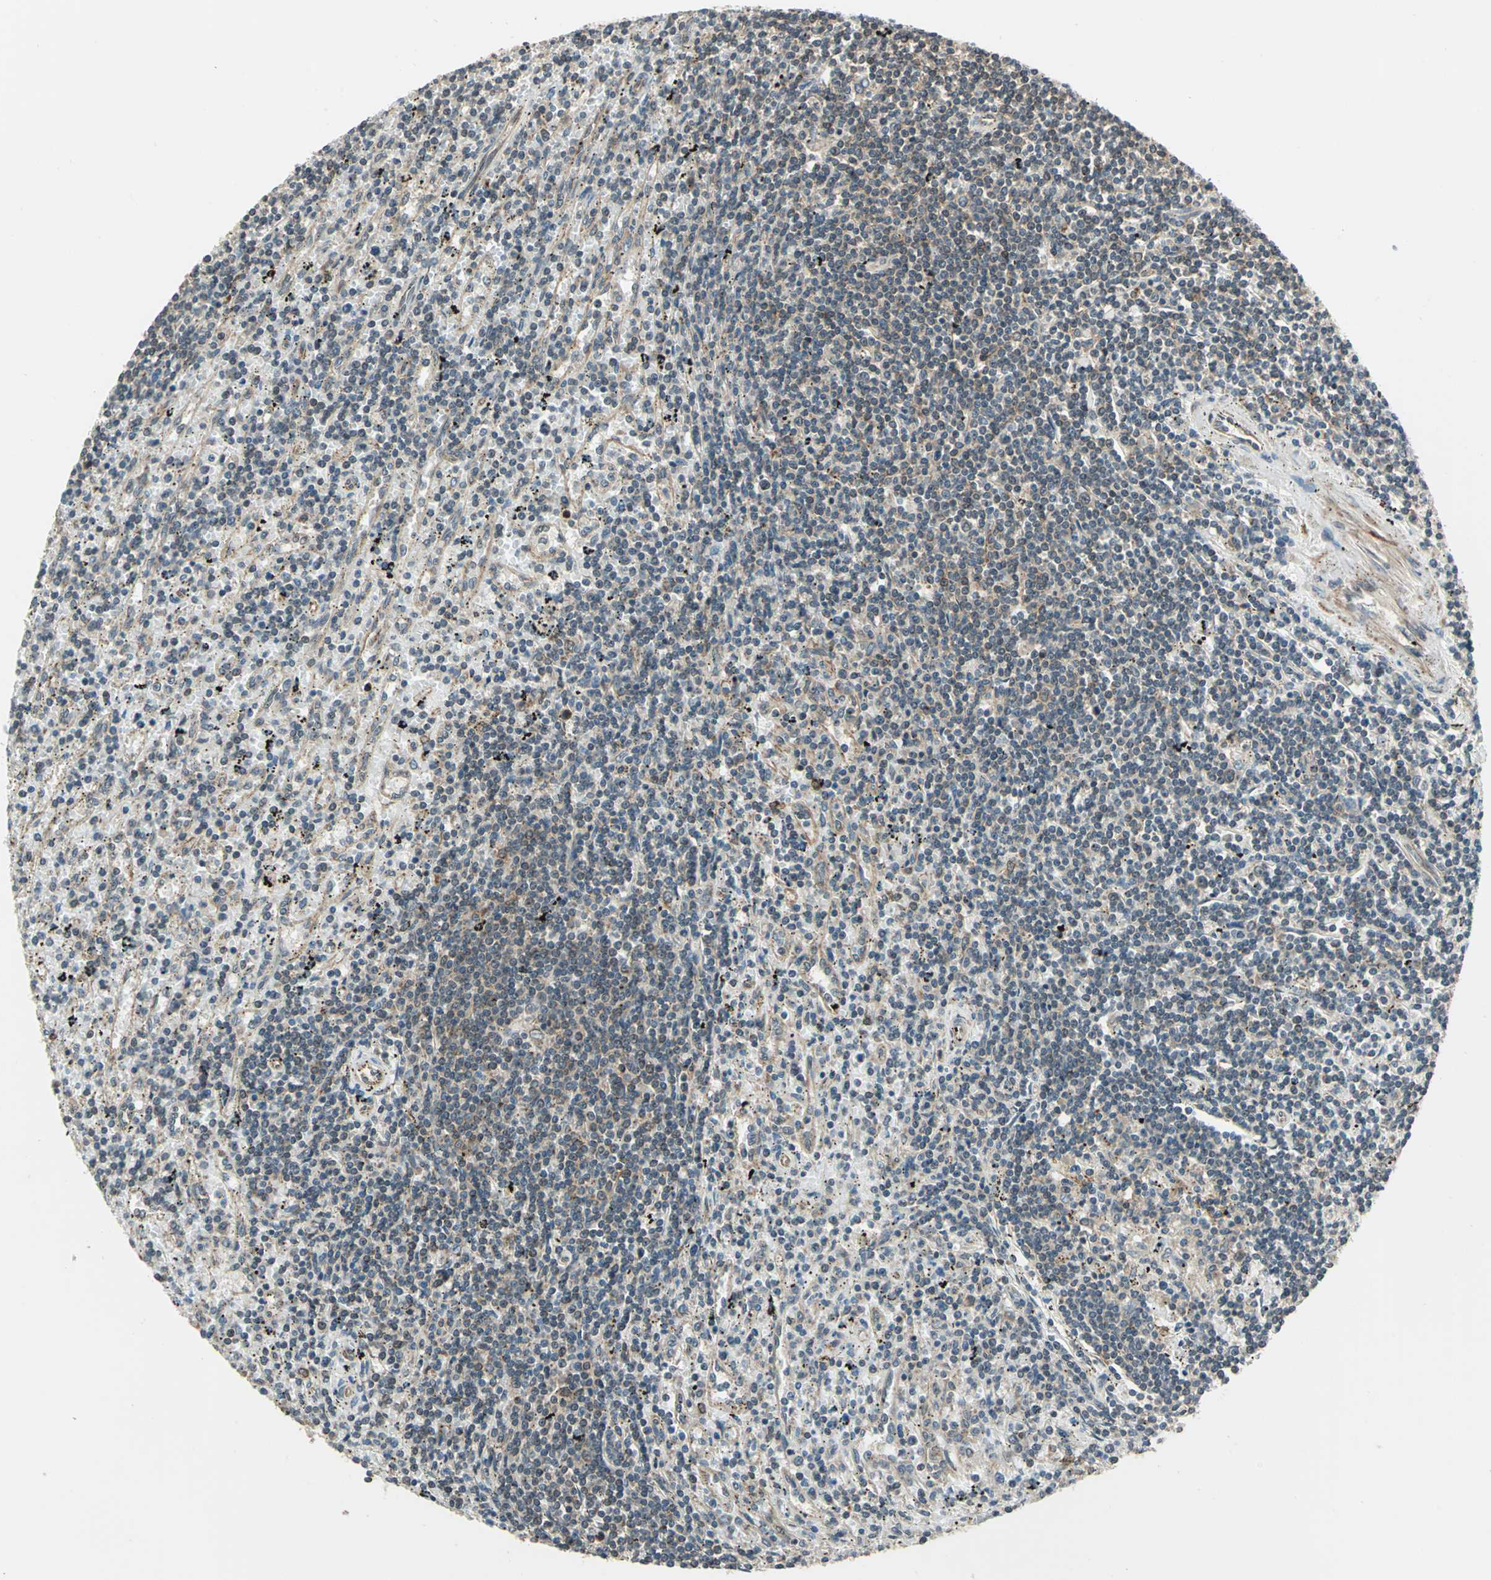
{"staining": {"intensity": "weak", "quantity": ">75%", "location": "cytoplasmic/membranous"}, "tissue": "lymphoma", "cell_type": "Tumor cells", "image_type": "cancer", "snomed": [{"axis": "morphology", "description": "Malignant lymphoma, non-Hodgkin's type, Low grade"}, {"axis": "topography", "description": "Spleen"}], "caption": "Low-grade malignant lymphoma, non-Hodgkin's type stained with immunohistochemistry shows weak cytoplasmic/membranous staining in about >75% of tumor cells. The staining is performed using DAB (3,3'-diaminobenzidine) brown chromogen to label protein expression. The nuclei are counter-stained blue using hematoxylin.", "gene": "PLAGL2", "patient": {"sex": "male", "age": 76}}